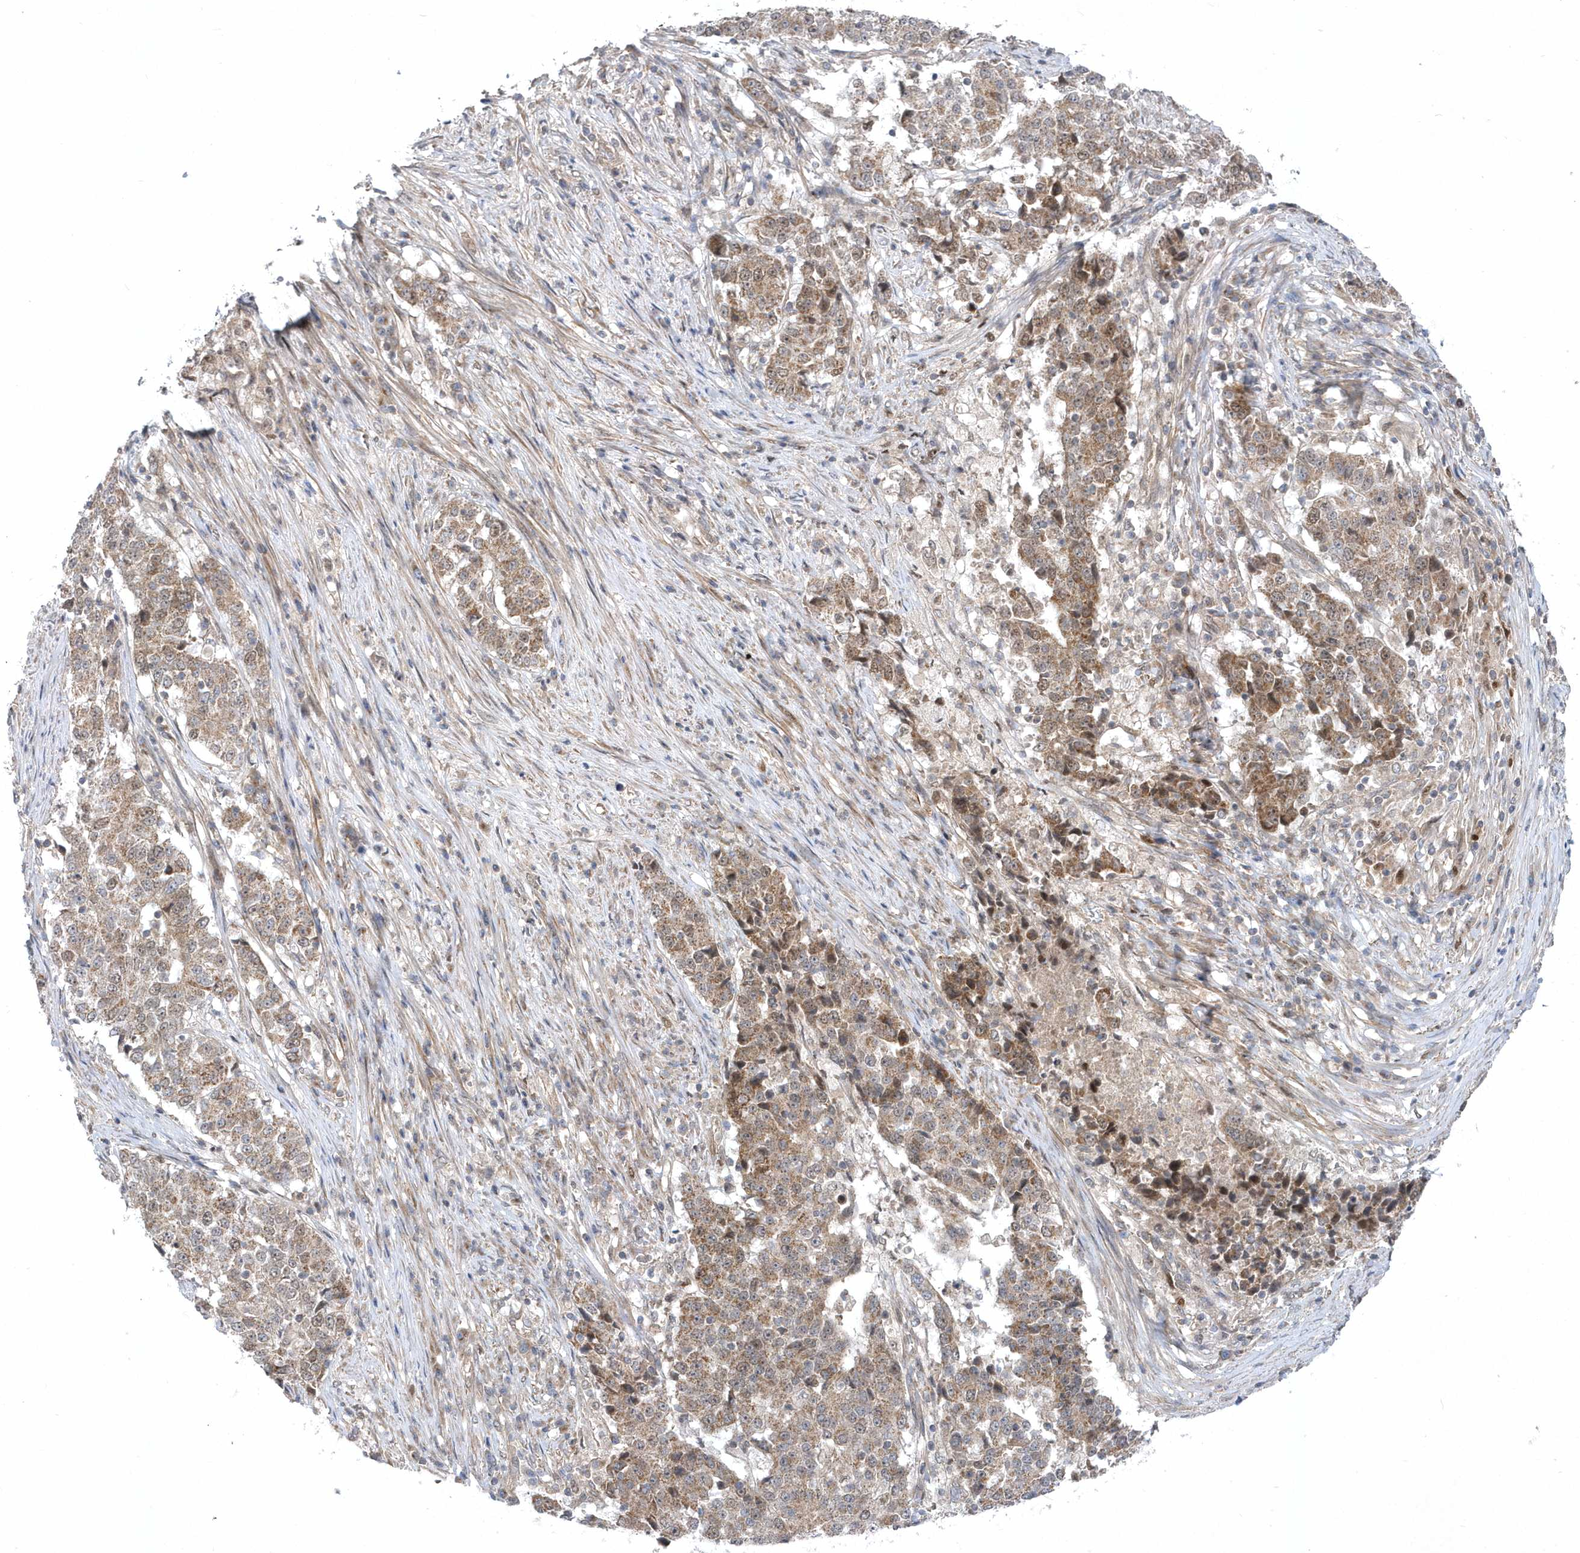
{"staining": {"intensity": "moderate", "quantity": "25%-75%", "location": "cytoplasmic/membranous"}, "tissue": "stomach cancer", "cell_type": "Tumor cells", "image_type": "cancer", "snomed": [{"axis": "morphology", "description": "Adenocarcinoma, NOS"}, {"axis": "topography", "description": "Stomach"}], "caption": "Tumor cells display moderate cytoplasmic/membranous staining in about 25%-75% of cells in adenocarcinoma (stomach).", "gene": "MXI1", "patient": {"sex": "male", "age": 59}}